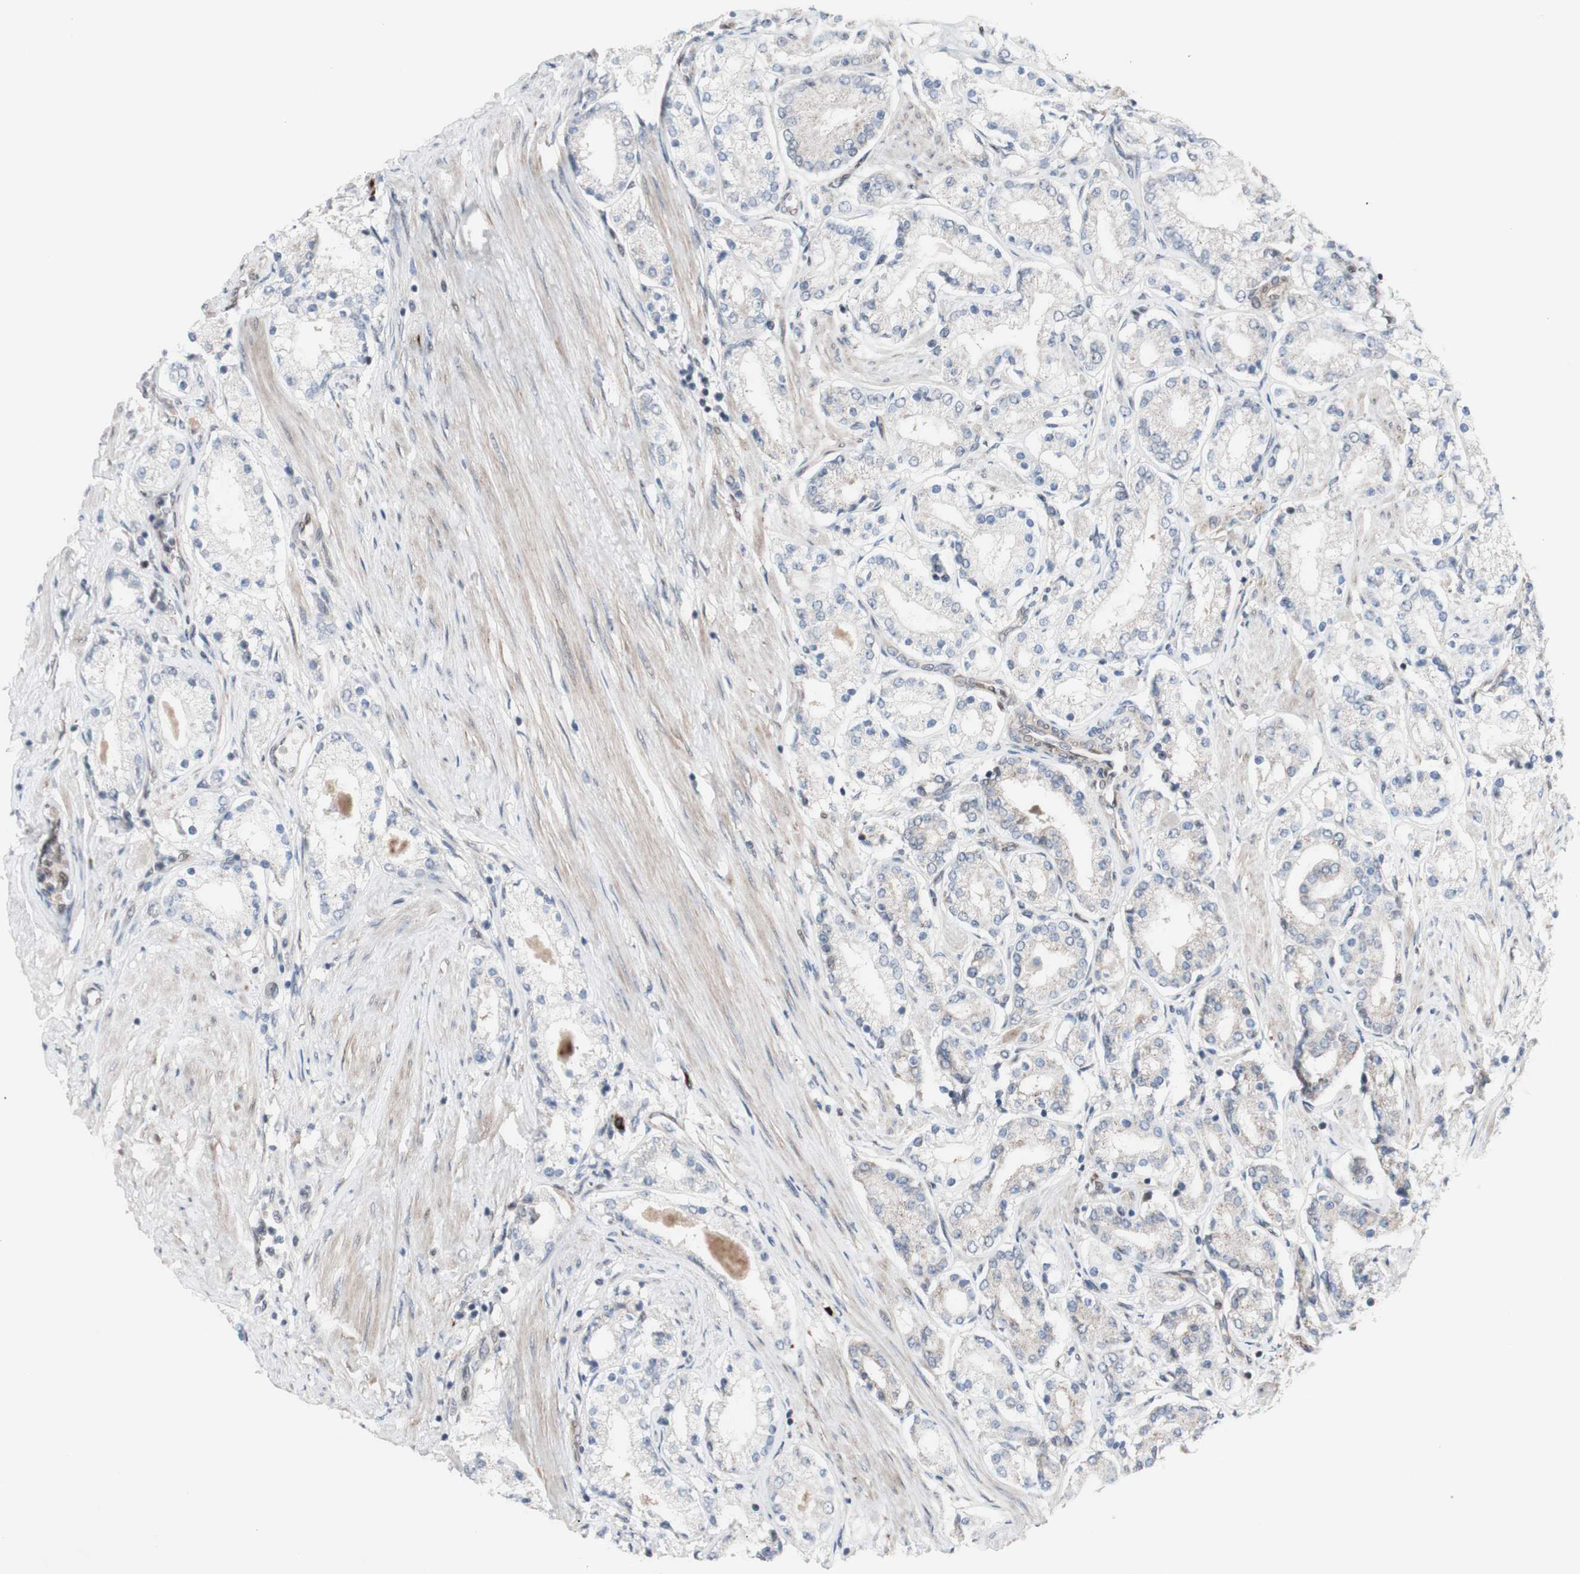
{"staining": {"intensity": "weak", "quantity": "<25%", "location": "cytoplasmic/membranous,nuclear"}, "tissue": "prostate cancer", "cell_type": "Tumor cells", "image_type": "cancer", "snomed": [{"axis": "morphology", "description": "Adenocarcinoma, Low grade"}, {"axis": "topography", "description": "Prostate"}], "caption": "Immunohistochemistry (IHC) of prostate adenocarcinoma (low-grade) demonstrates no staining in tumor cells.", "gene": "PHTF2", "patient": {"sex": "male", "age": 63}}